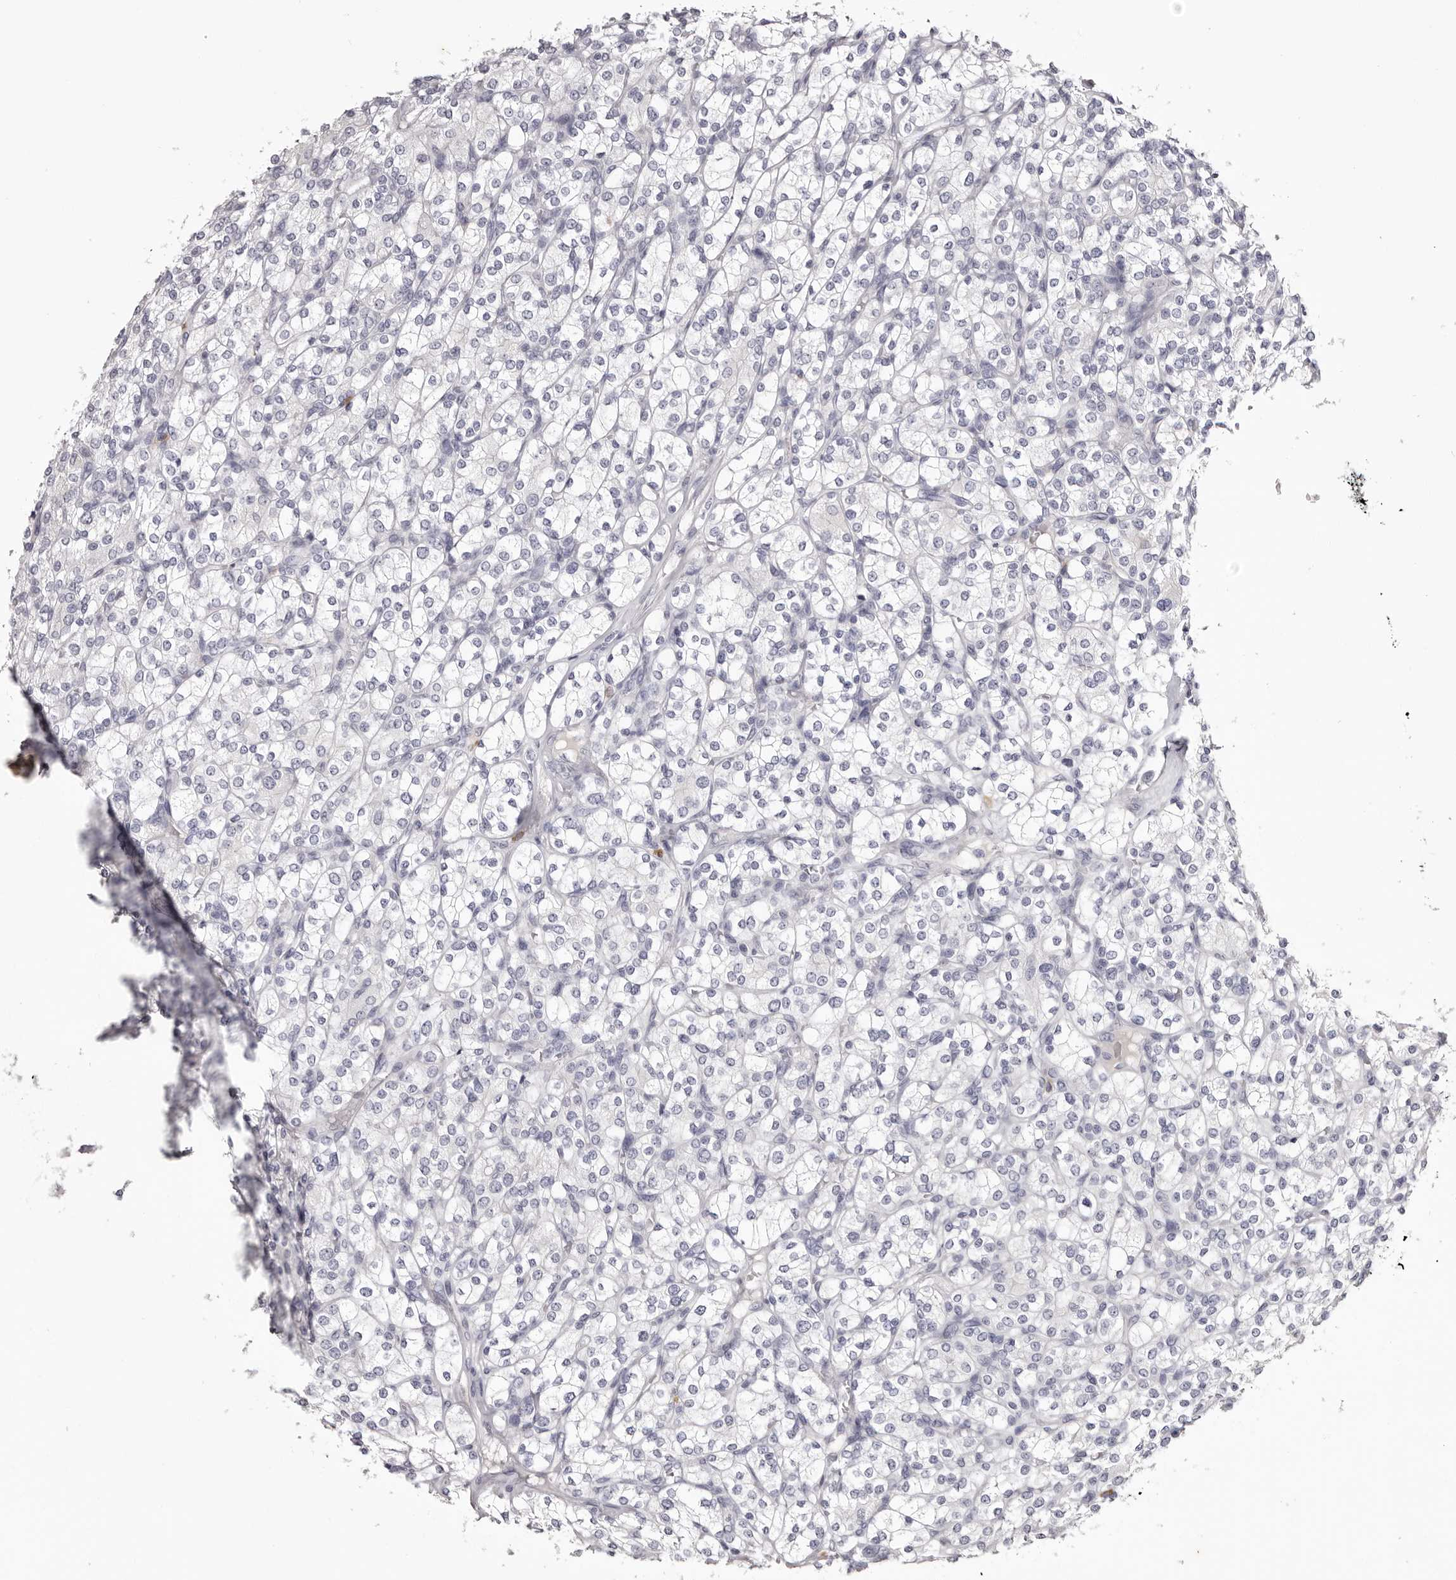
{"staining": {"intensity": "negative", "quantity": "none", "location": "none"}, "tissue": "renal cancer", "cell_type": "Tumor cells", "image_type": "cancer", "snomed": [{"axis": "morphology", "description": "Adenocarcinoma, NOS"}, {"axis": "topography", "description": "Kidney"}], "caption": "Human renal cancer stained for a protein using IHC reveals no staining in tumor cells.", "gene": "CA6", "patient": {"sex": "male", "age": 77}}